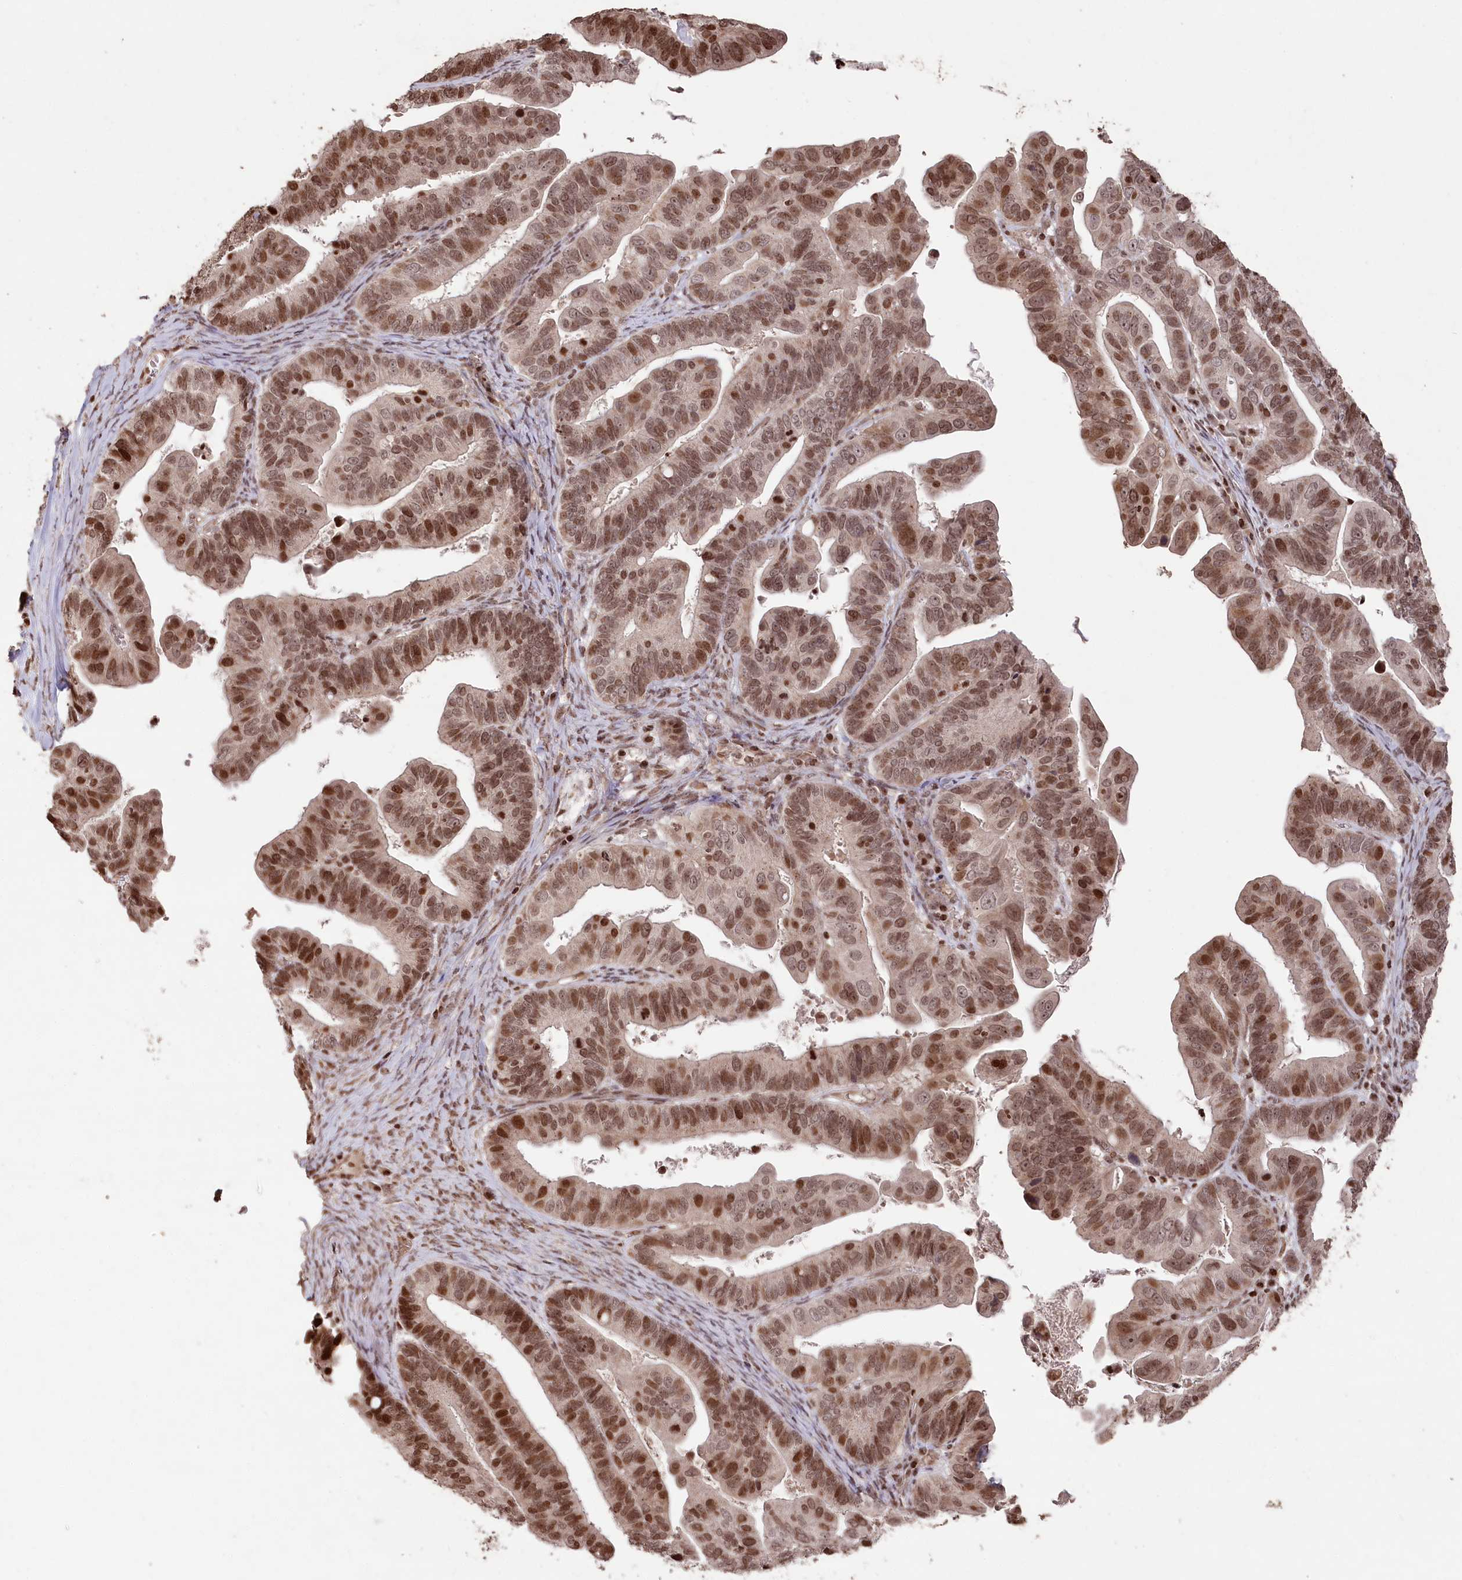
{"staining": {"intensity": "moderate", "quantity": ">75%", "location": "nuclear"}, "tissue": "ovarian cancer", "cell_type": "Tumor cells", "image_type": "cancer", "snomed": [{"axis": "morphology", "description": "Cystadenocarcinoma, serous, NOS"}, {"axis": "topography", "description": "Ovary"}], "caption": "IHC (DAB) staining of ovarian serous cystadenocarcinoma reveals moderate nuclear protein positivity in about >75% of tumor cells.", "gene": "CCSER2", "patient": {"sex": "female", "age": 56}}